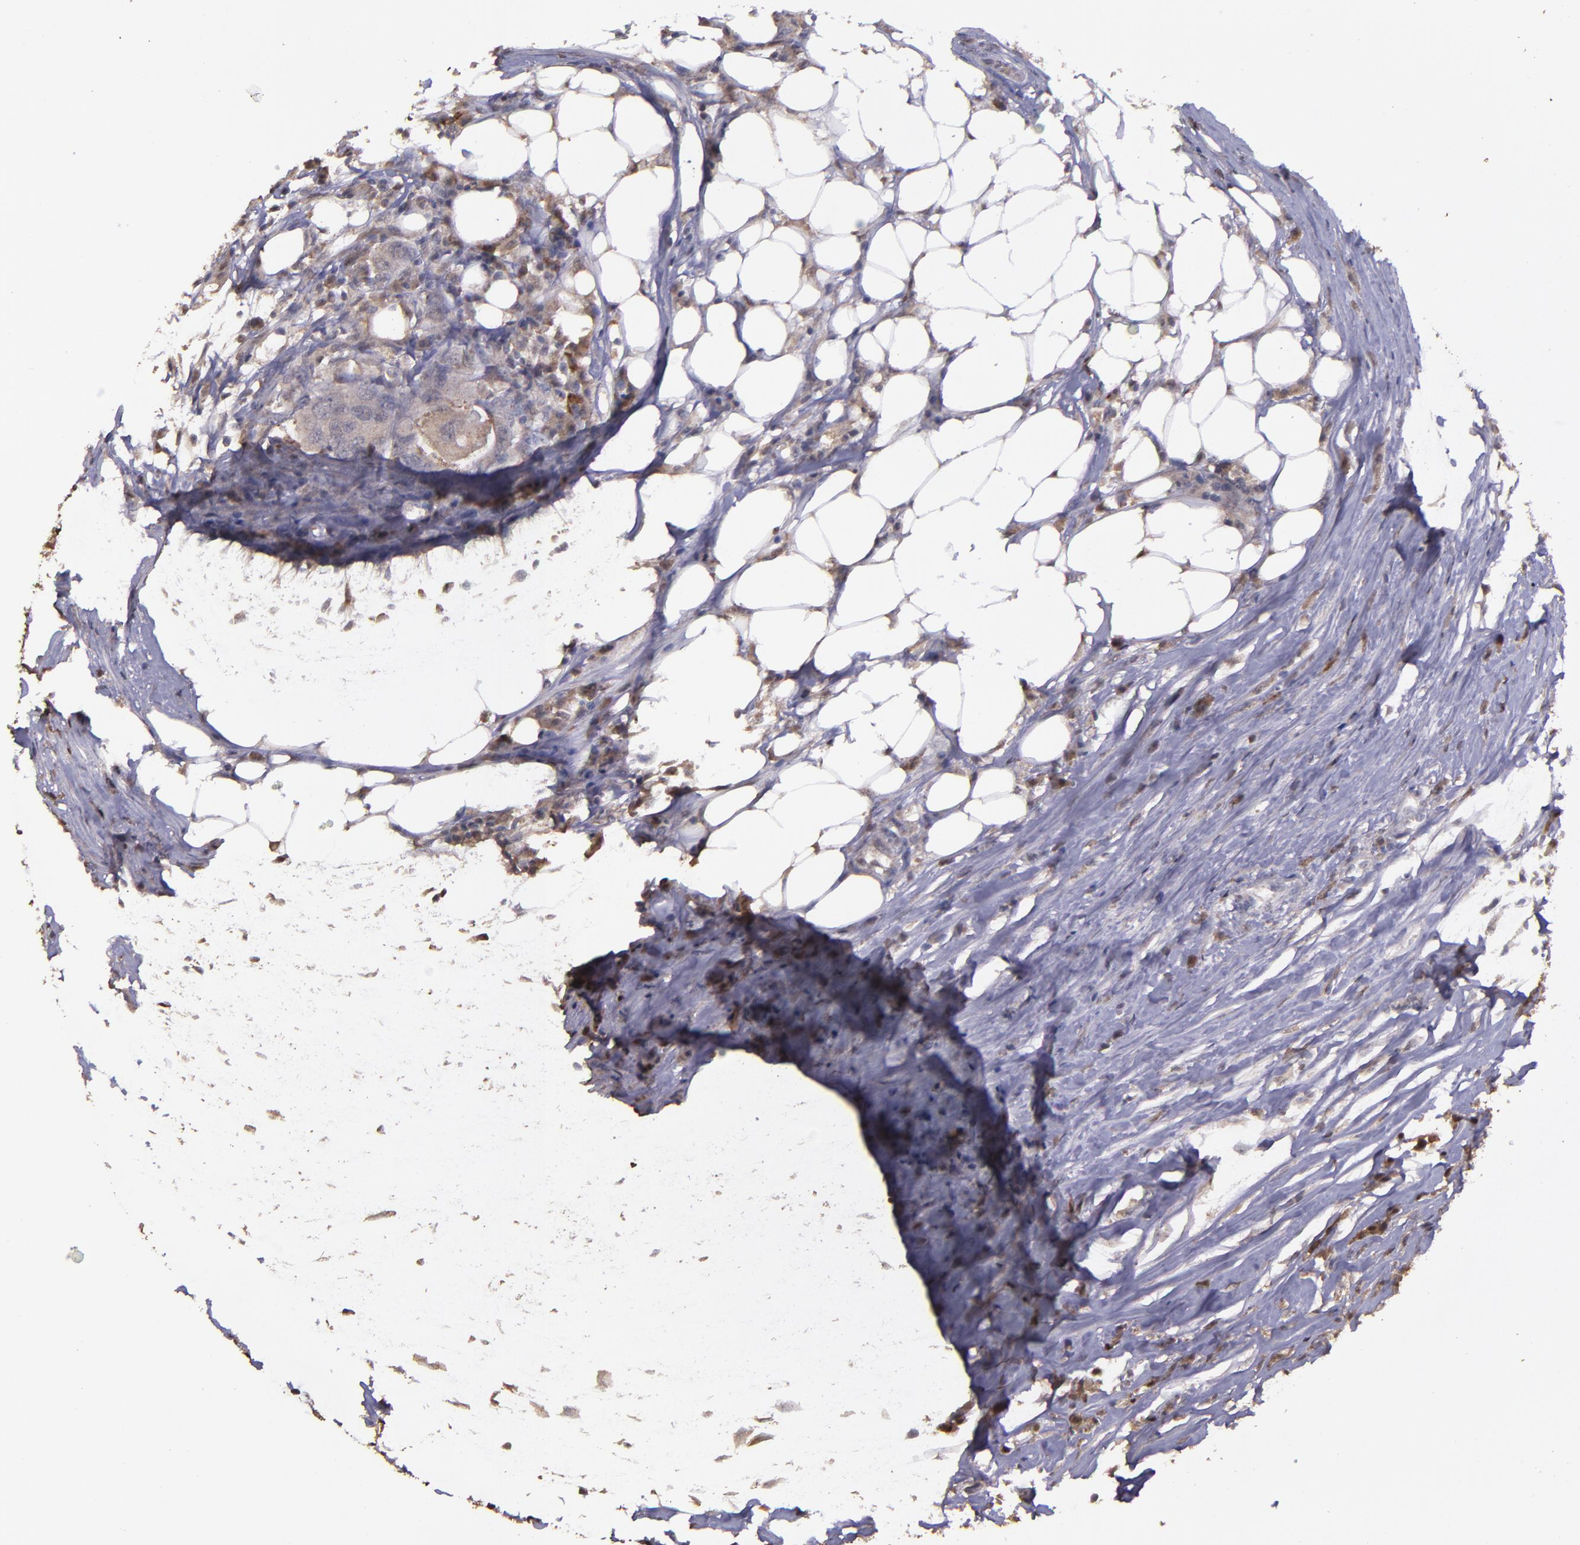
{"staining": {"intensity": "weak", "quantity": ">75%", "location": "cytoplasmic/membranous"}, "tissue": "colorectal cancer", "cell_type": "Tumor cells", "image_type": "cancer", "snomed": [{"axis": "morphology", "description": "Adenocarcinoma, NOS"}, {"axis": "topography", "description": "Colon"}], "caption": "Immunohistochemistry staining of colorectal cancer (adenocarcinoma), which exhibits low levels of weak cytoplasmic/membranous staining in approximately >75% of tumor cells indicating weak cytoplasmic/membranous protein positivity. The staining was performed using DAB (brown) for protein detection and nuclei were counterstained in hematoxylin (blue).", "gene": "SERPINF2", "patient": {"sex": "male", "age": 71}}